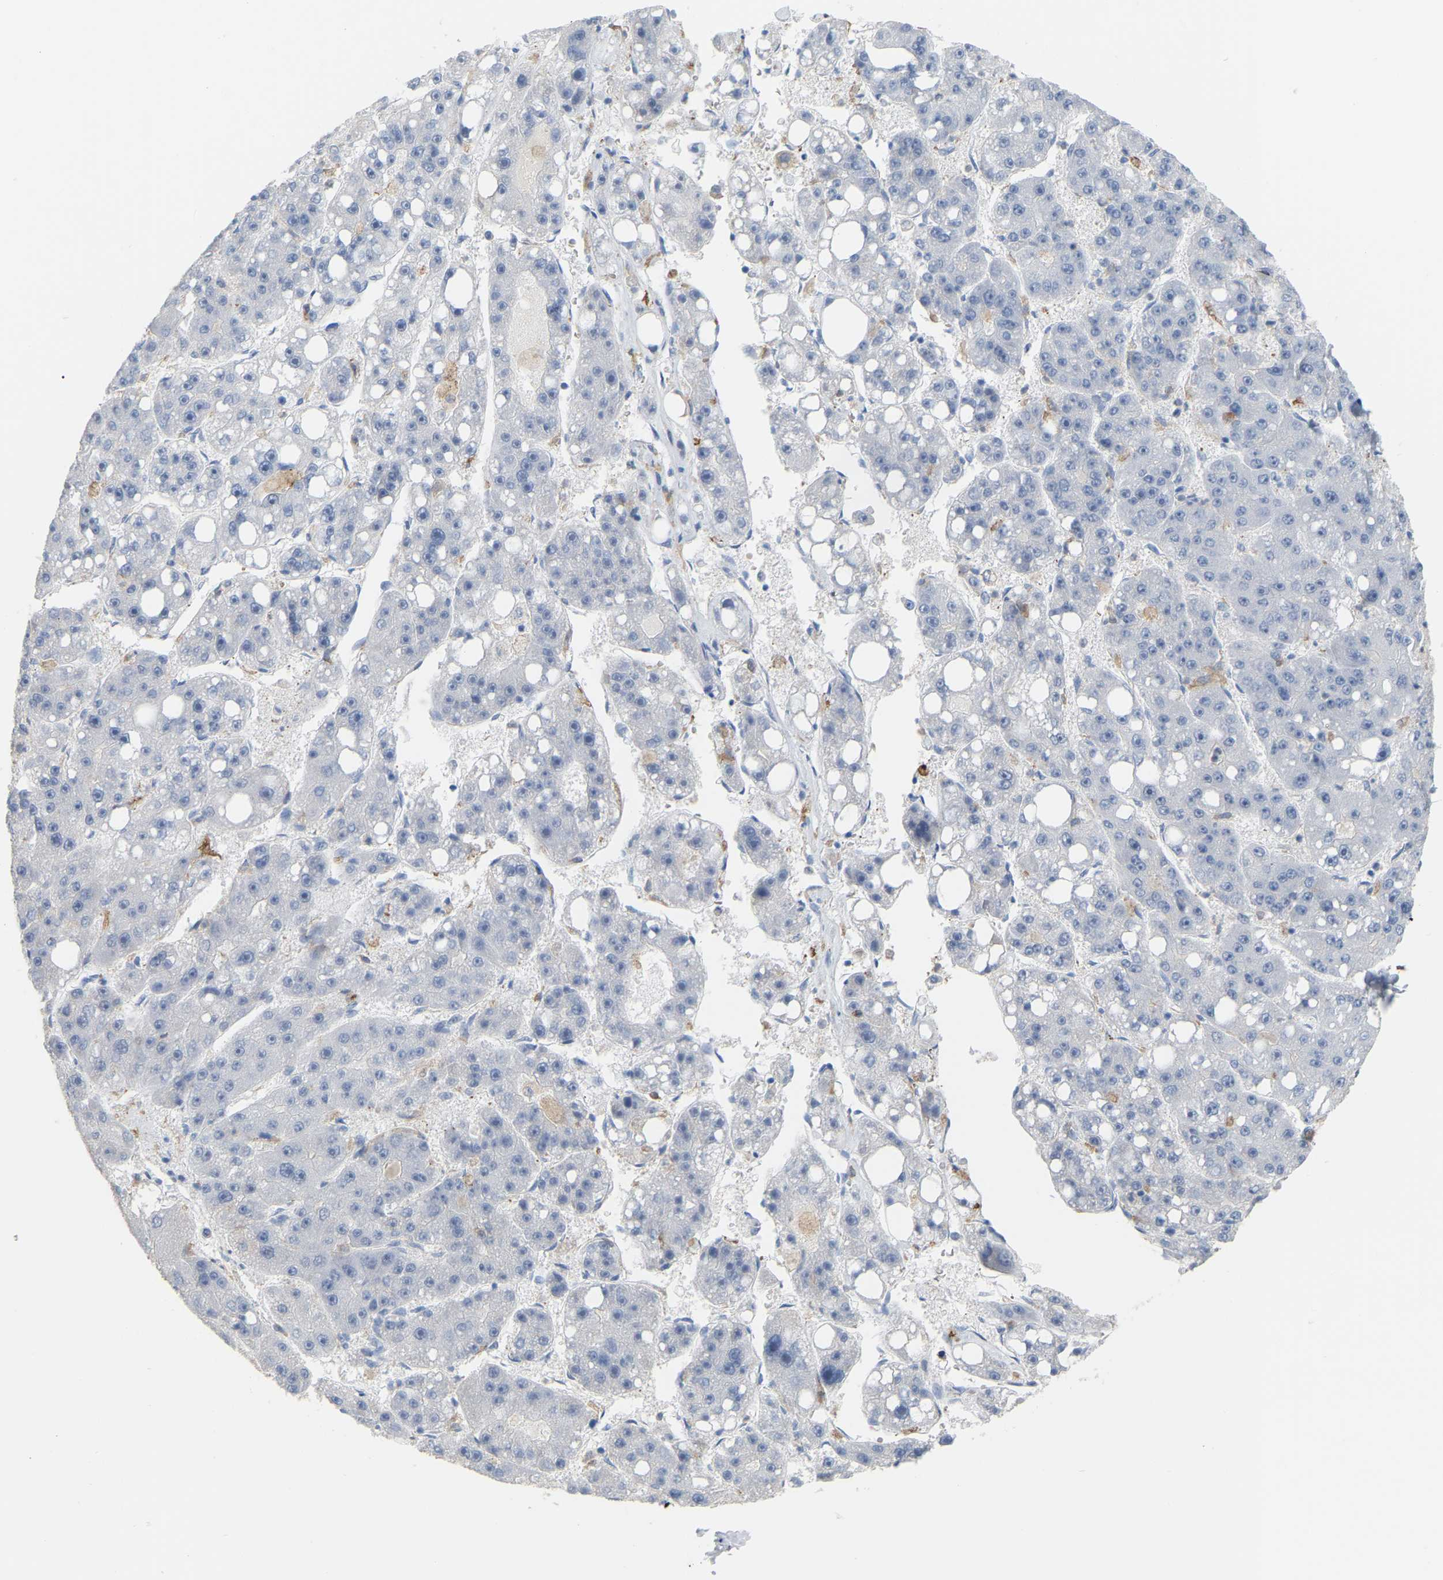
{"staining": {"intensity": "negative", "quantity": "none", "location": "none"}, "tissue": "liver cancer", "cell_type": "Tumor cells", "image_type": "cancer", "snomed": [{"axis": "morphology", "description": "Carcinoma, Hepatocellular, NOS"}, {"axis": "topography", "description": "Liver"}], "caption": "Tumor cells are negative for brown protein staining in hepatocellular carcinoma (liver).", "gene": "PTGS1", "patient": {"sex": "female", "age": 61}}